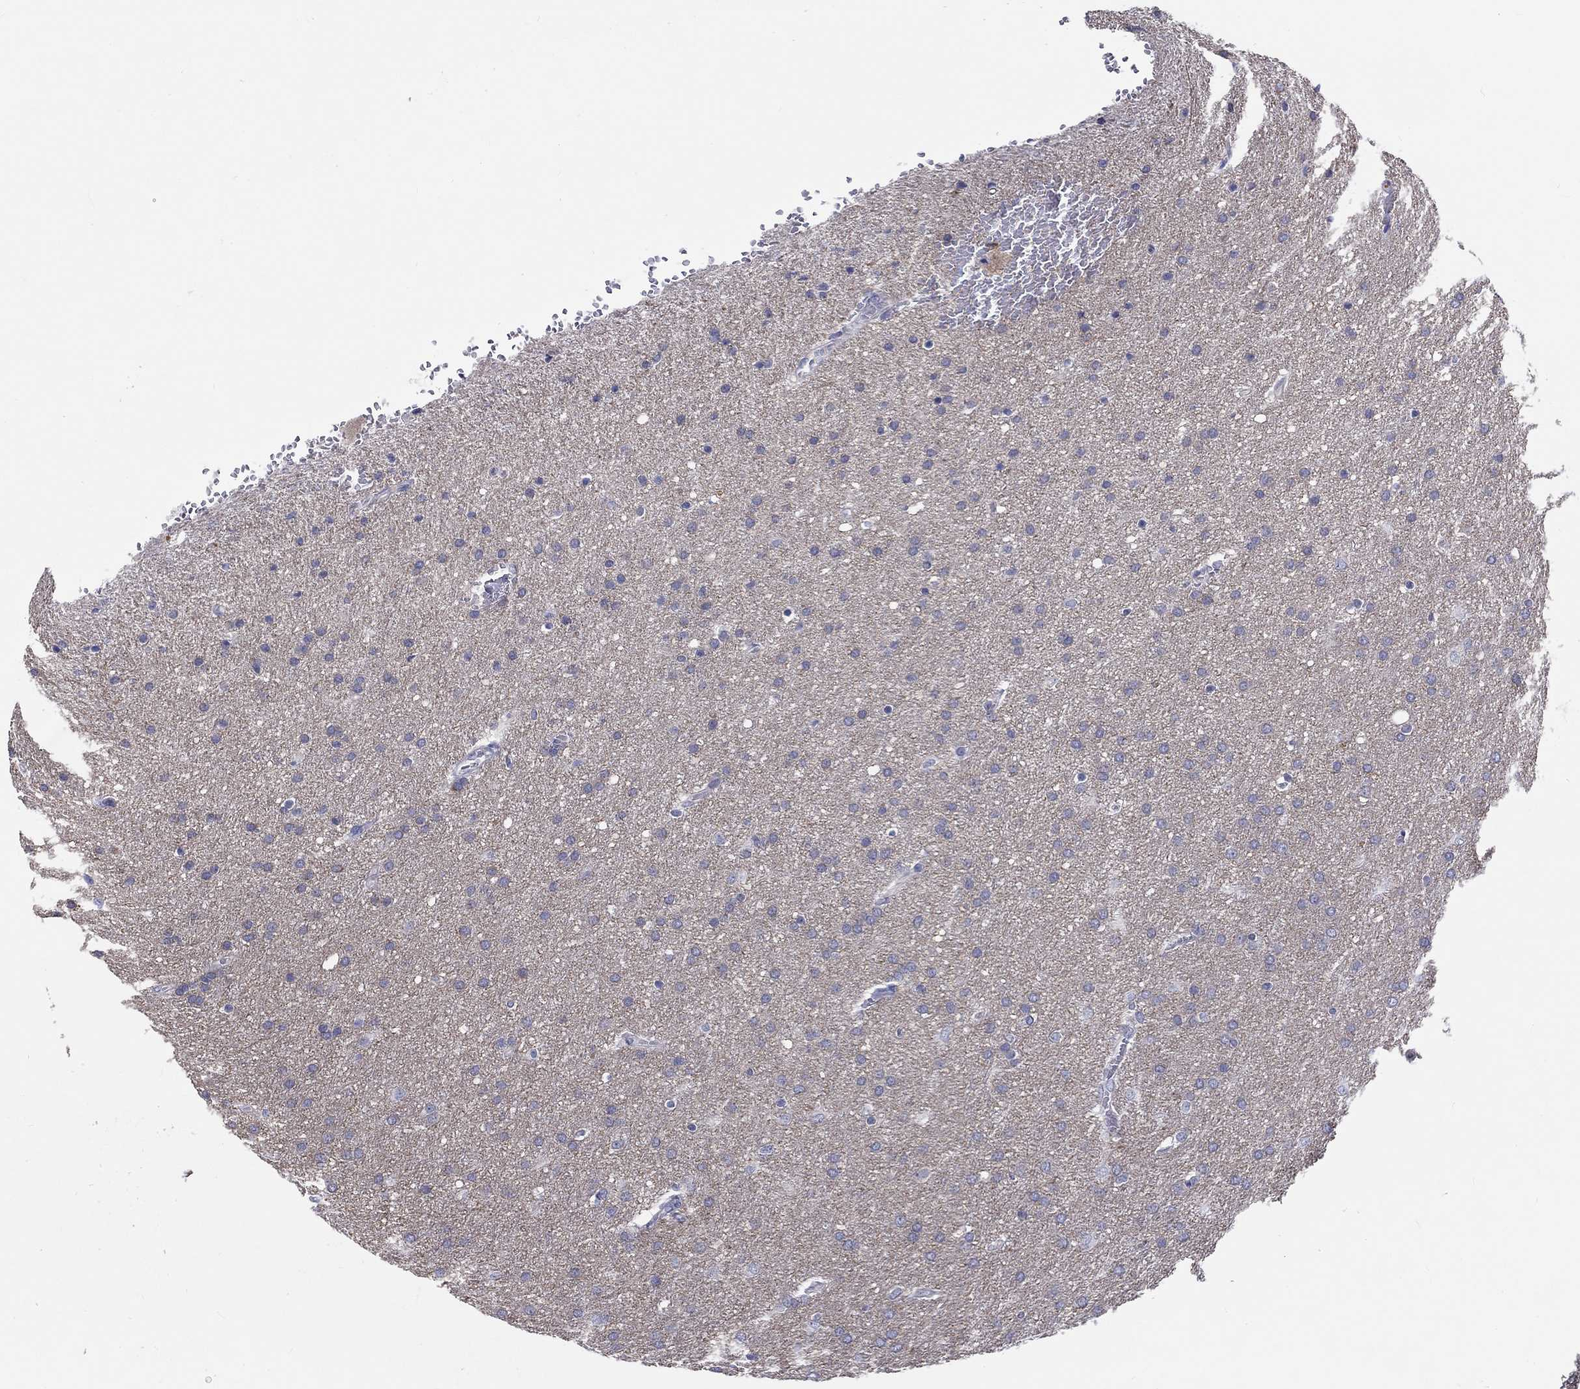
{"staining": {"intensity": "negative", "quantity": "none", "location": "none"}, "tissue": "glioma", "cell_type": "Tumor cells", "image_type": "cancer", "snomed": [{"axis": "morphology", "description": "Glioma, malignant, Low grade"}, {"axis": "topography", "description": "Brain"}], "caption": "Immunohistochemical staining of malignant low-grade glioma demonstrates no significant expression in tumor cells.", "gene": "ABCG4", "patient": {"sex": "female", "age": 32}}